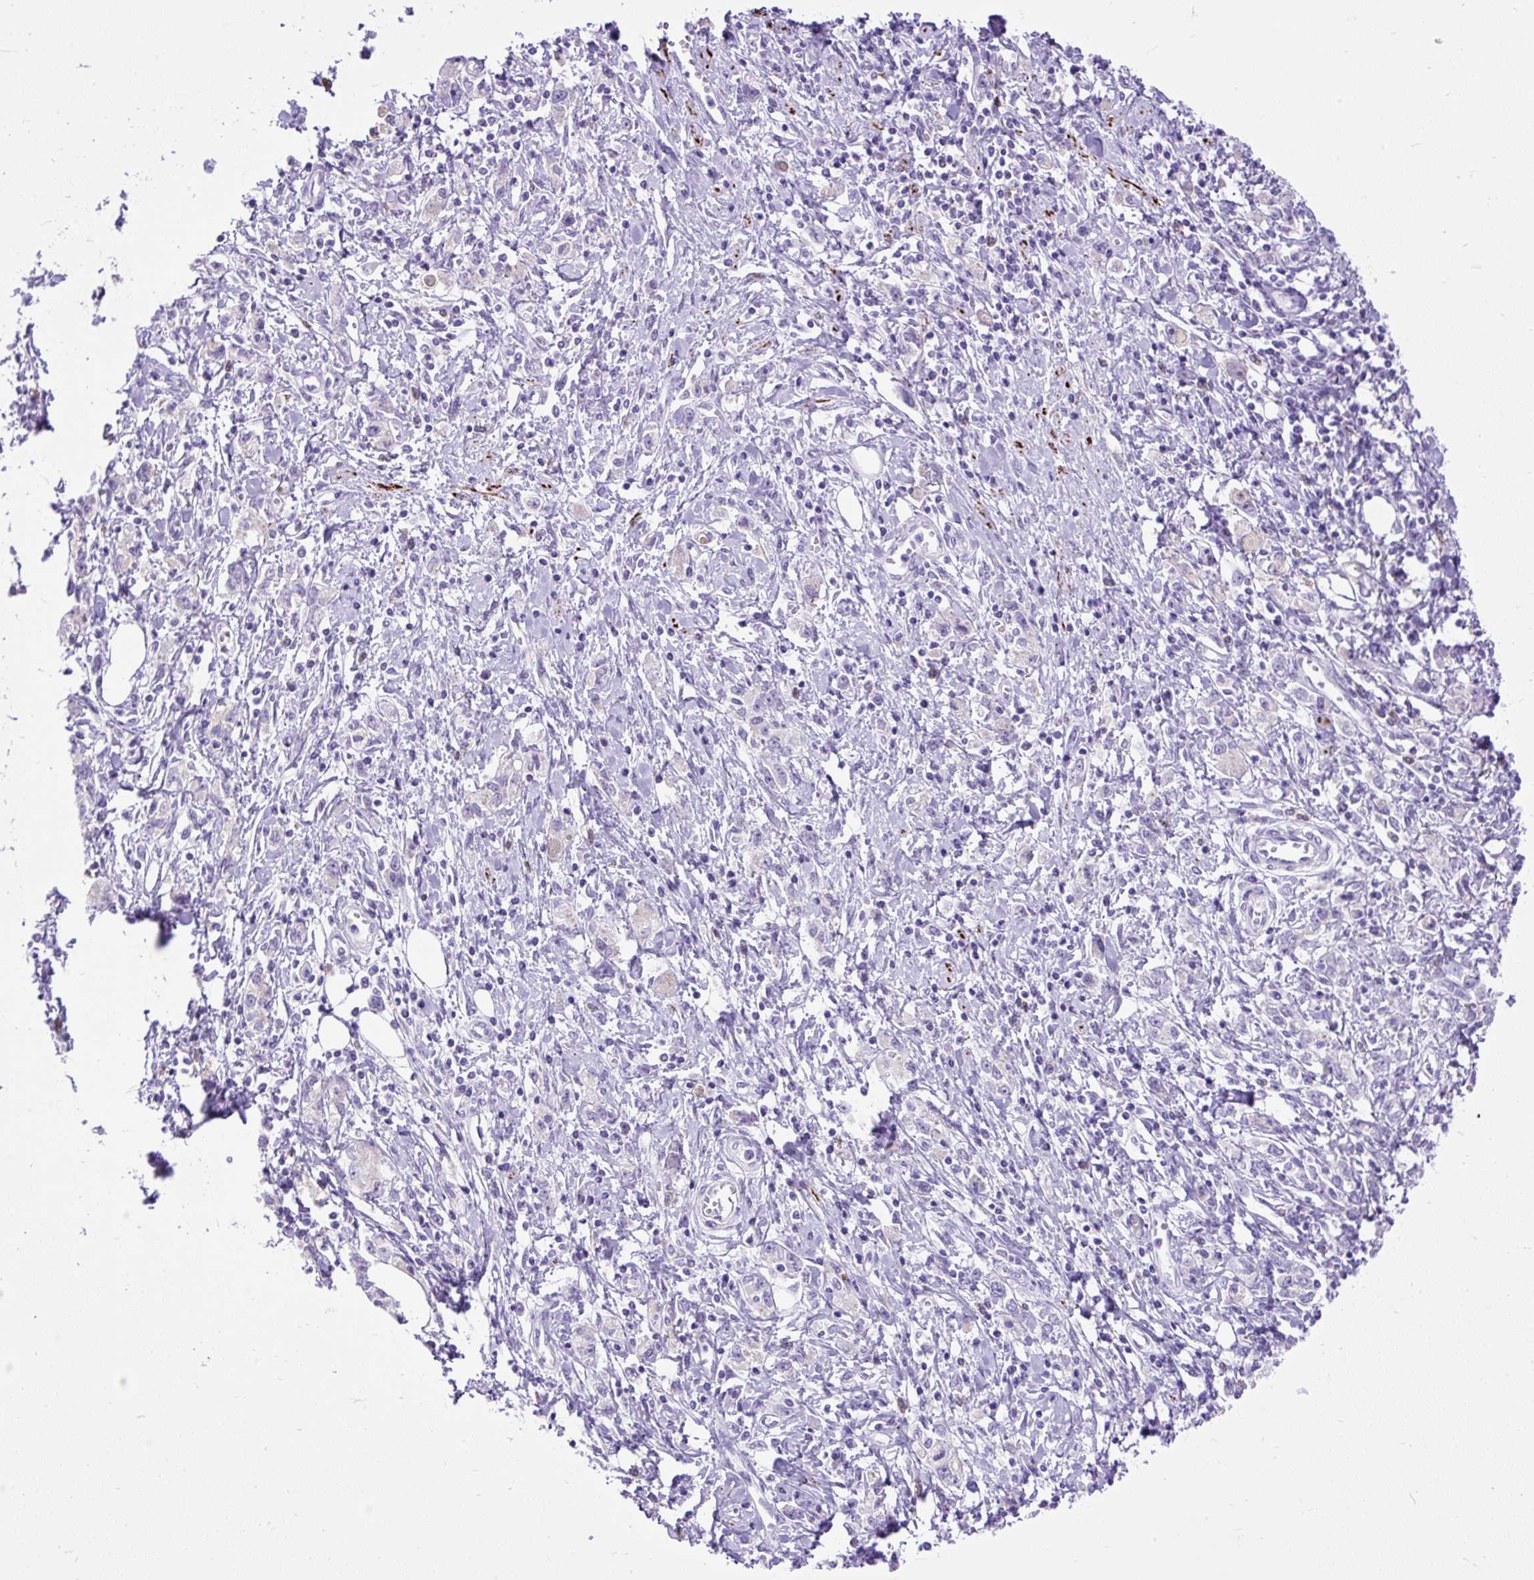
{"staining": {"intensity": "negative", "quantity": "none", "location": "none"}, "tissue": "stomach cancer", "cell_type": "Tumor cells", "image_type": "cancer", "snomed": [{"axis": "morphology", "description": "Adenocarcinoma, NOS"}, {"axis": "topography", "description": "Stomach"}], "caption": "The histopathology image demonstrates no significant expression in tumor cells of stomach adenocarcinoma. (Stains: DAB (3,3'-diaminobenzidine) immunohistochemistry with hematoxylin counter stain, Microscopy: brightfield microscopy at high magnification).", "gene": "ZNF256", "patient": {"sex": "female", "age": 76}}